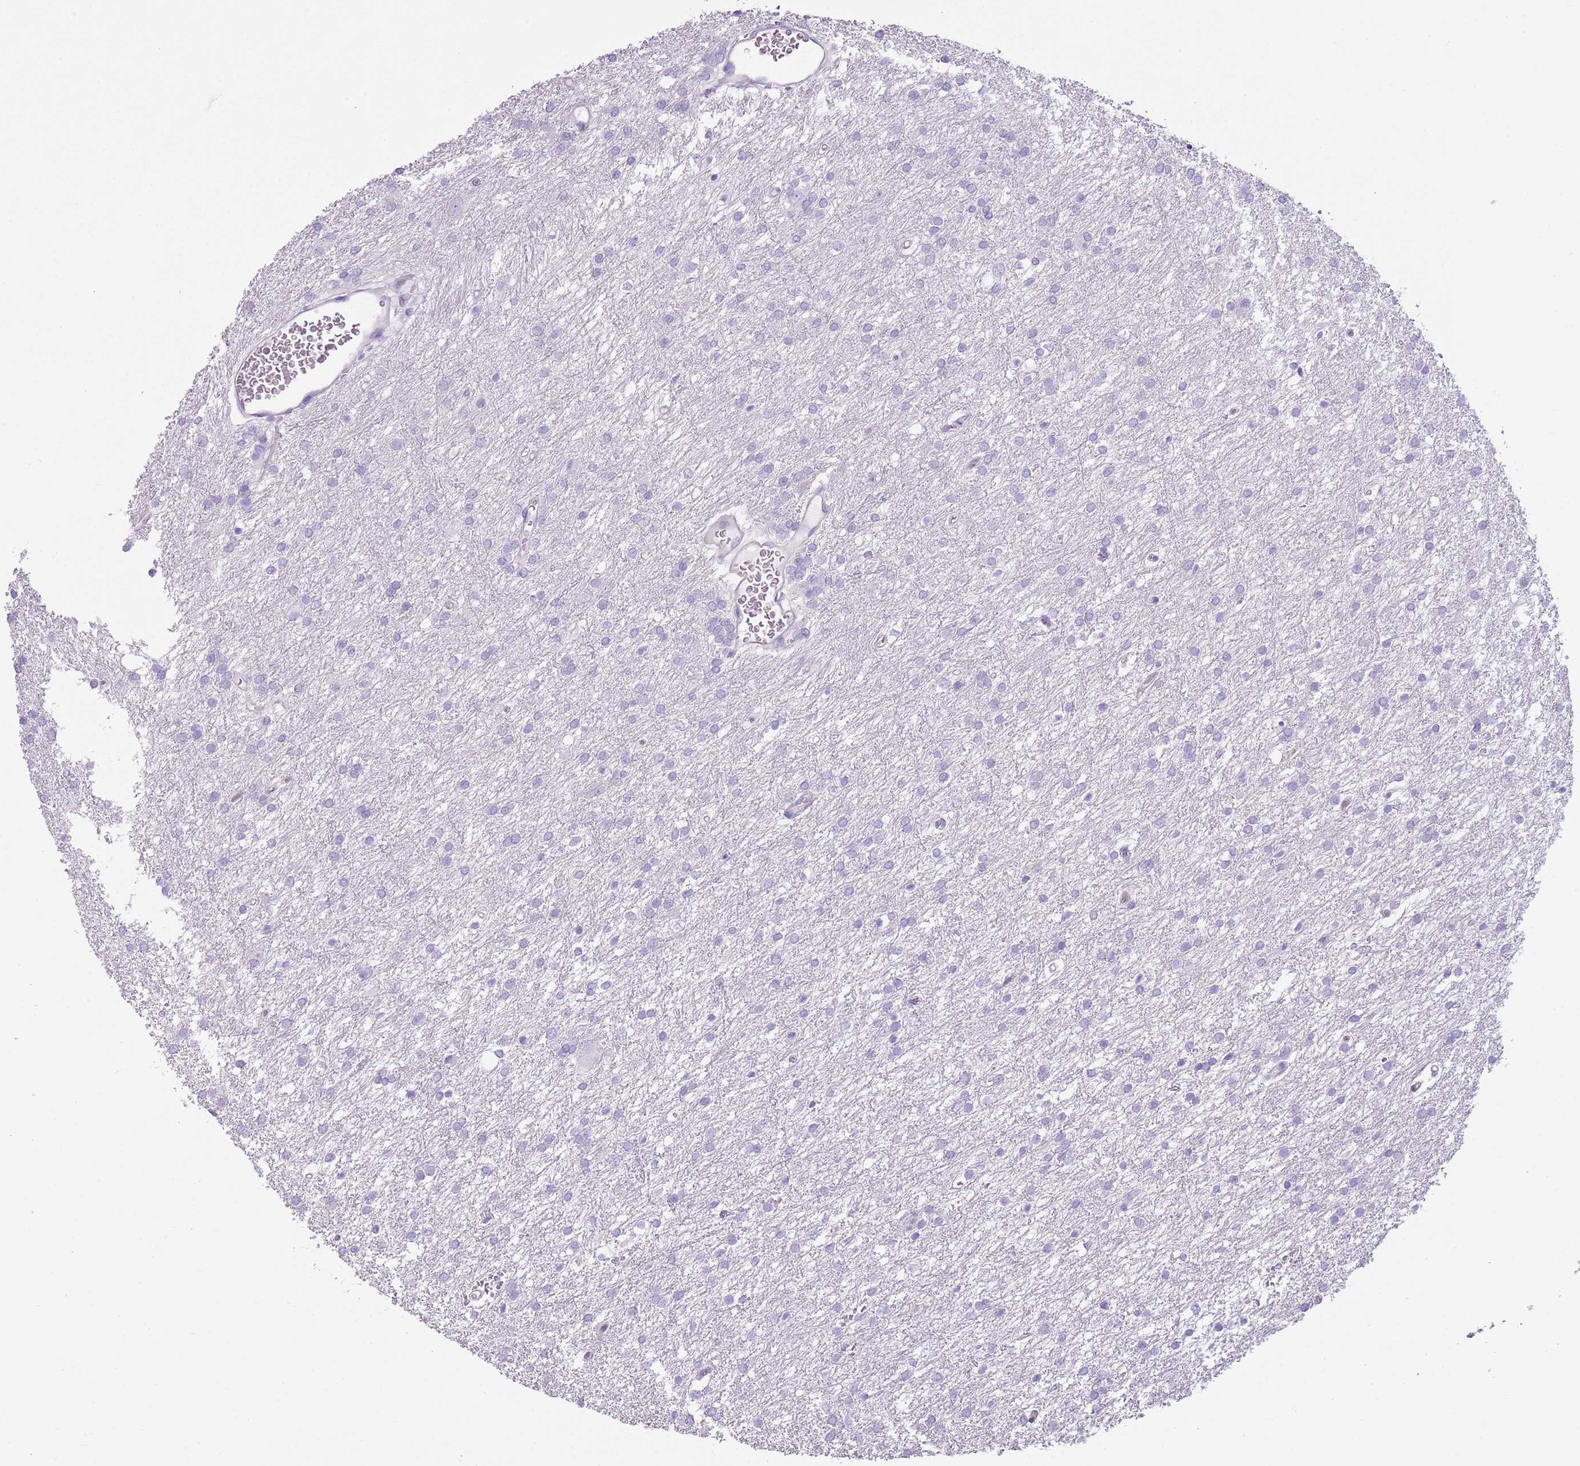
{"staining": {"intensity": "negative", "quantity": "none", "location": "none"}, "tissue": "glioma", "cell_type": "Tumor cells", "image_type": "cancer", "snomed": [{"axis": "morphology", "description": "Glioma, malignant, High grade"}, {"axis": "topography", "description": "Brain"}], "caption": "Tumor cells are negative for protein expression in human glioma. (Stains: DAB immunohistochemistry (IHC) with hematoxylin counter stain, Microscopy: brightfield microscopy at high magnification).", "gene": "CD177", "patient": {"sex": "female", "age": 50}}